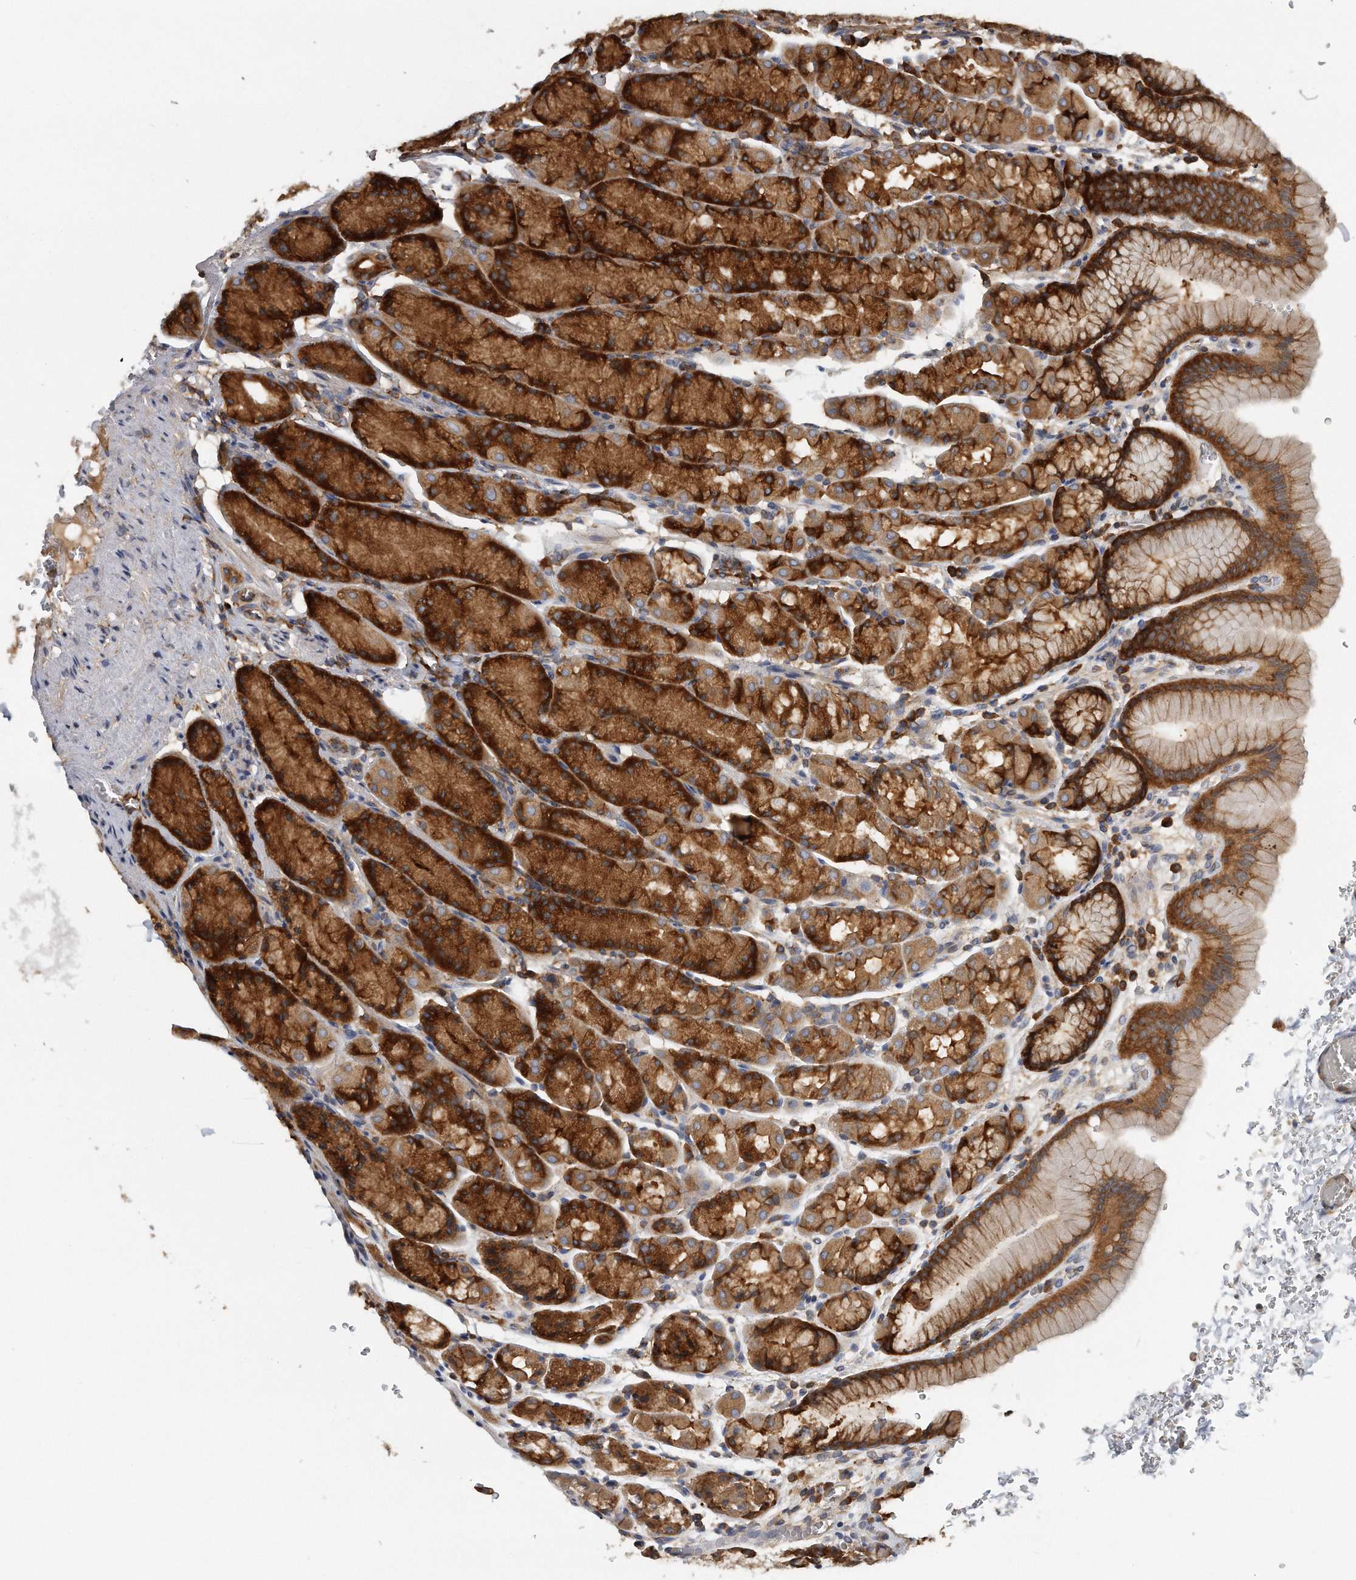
{"staining": {"intensity": "strong", "quantity": ">75%", "location": "cytoplasmic/membranous"}, "tissue": "stomach", "cell_type": "Glandular cells", "image_type": "normal", "snomed": [{"axis": "morphology", "description": "Normal tissue, NOS"}, {"axis": "topography", "description": "Stomach"}], "caption": "This image shows immunohistochemistry (IHC) staining of unremarkable stomach, with high strong cytoplasmic/membranous staining in about >75% of glandular cells.", "gene": "EIF3I", "patient": {"sex": "male", "age": 42}}